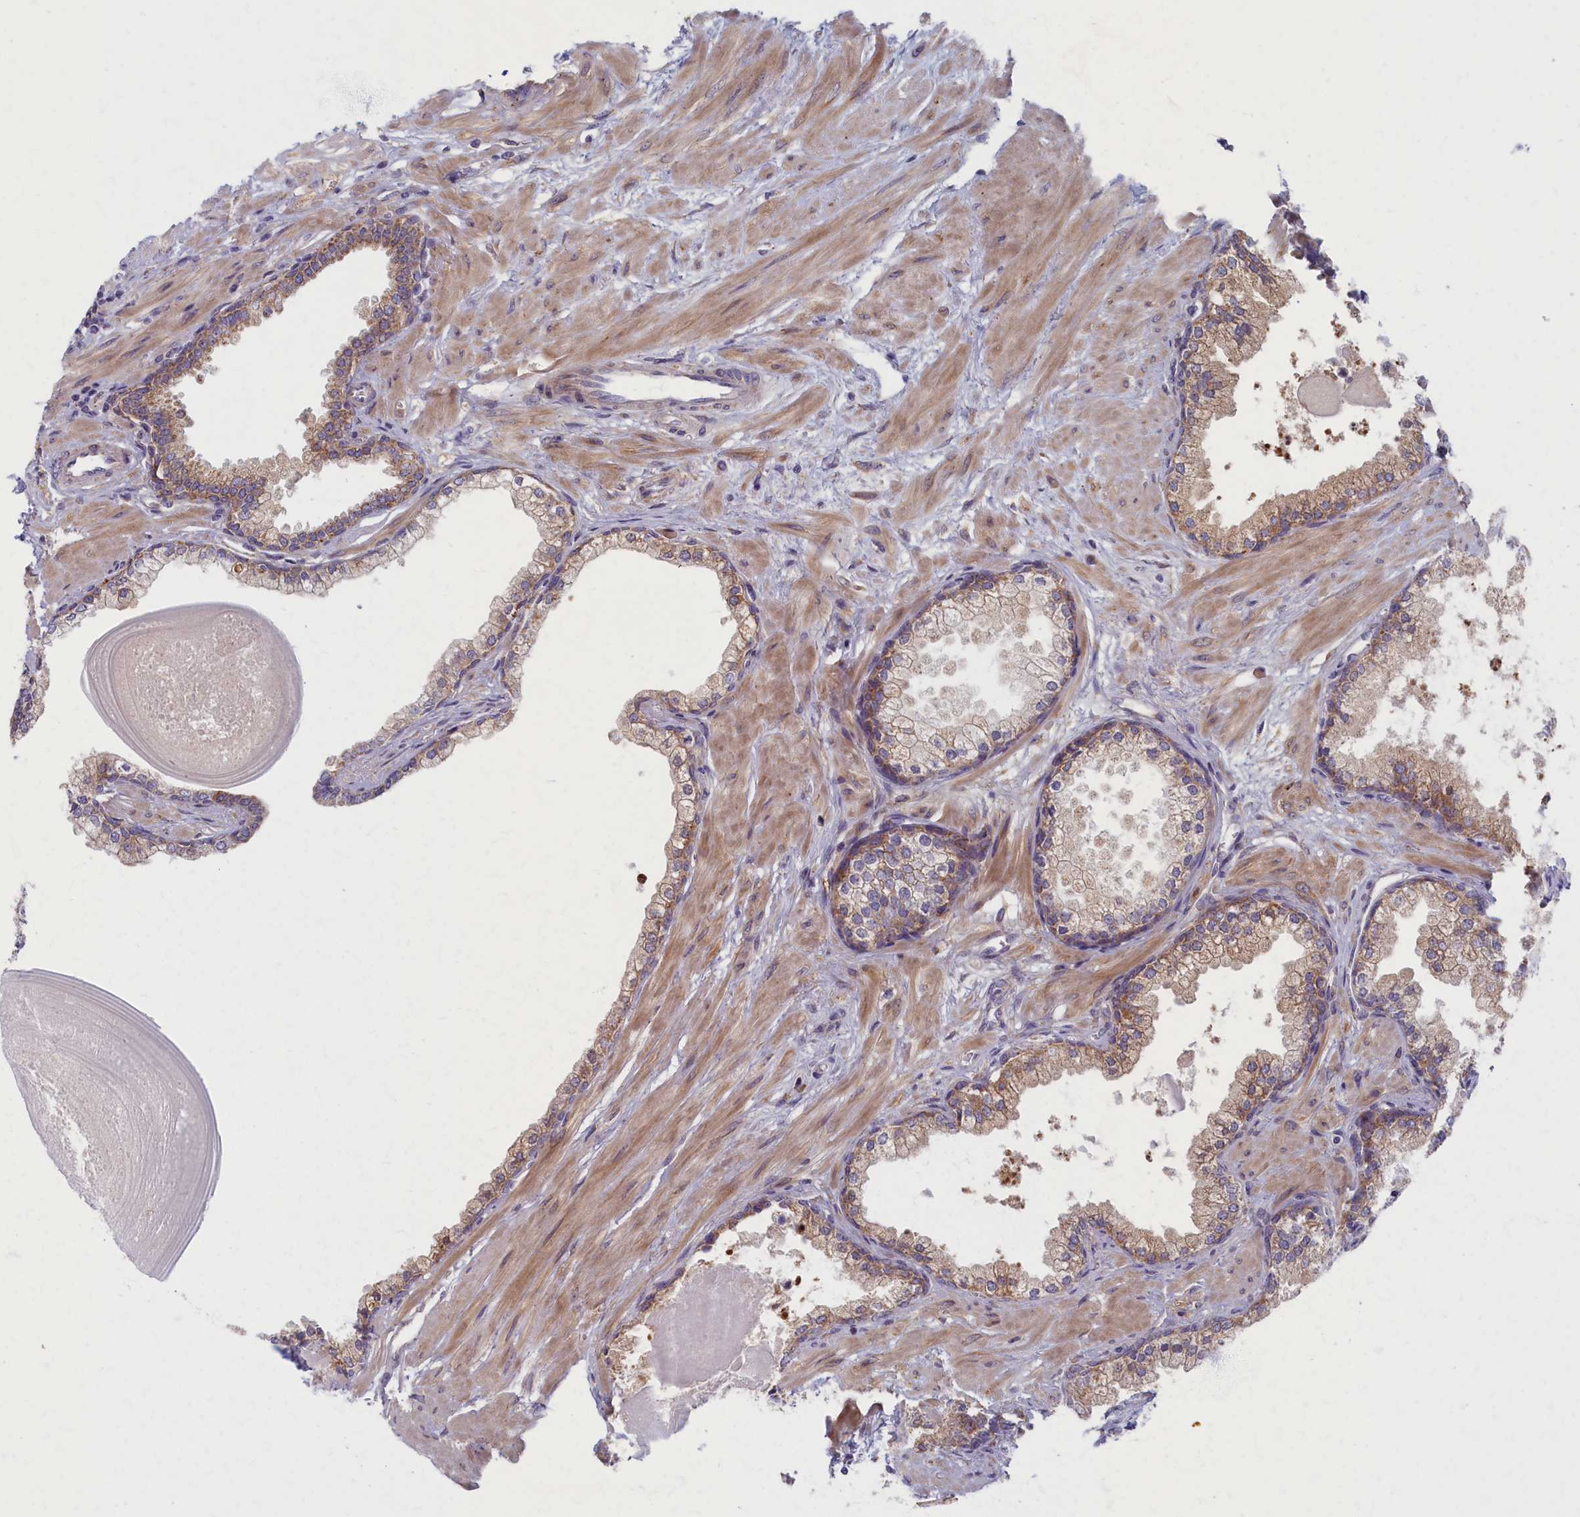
{"staining": {"intensity": "moderate", "quantity": ">75%", "location": "cytoplasmic/membranous"}, "tissue": "prostate", "cell_type": "Glandular cells", "image_type": "normal", "snomed": [{"axis": "morphology", "description": "Normal tissue, NOS"}, {"axis": "topography", "description": "Prostate"}], "caption": "IHC (DAB) staining of normal human prostate shows moderate cytoplasmic/membranous protein positivity in about >75% of glandular cells.", "gene": "MRPS25", "patient": {"sex": "male", "age": 57}}